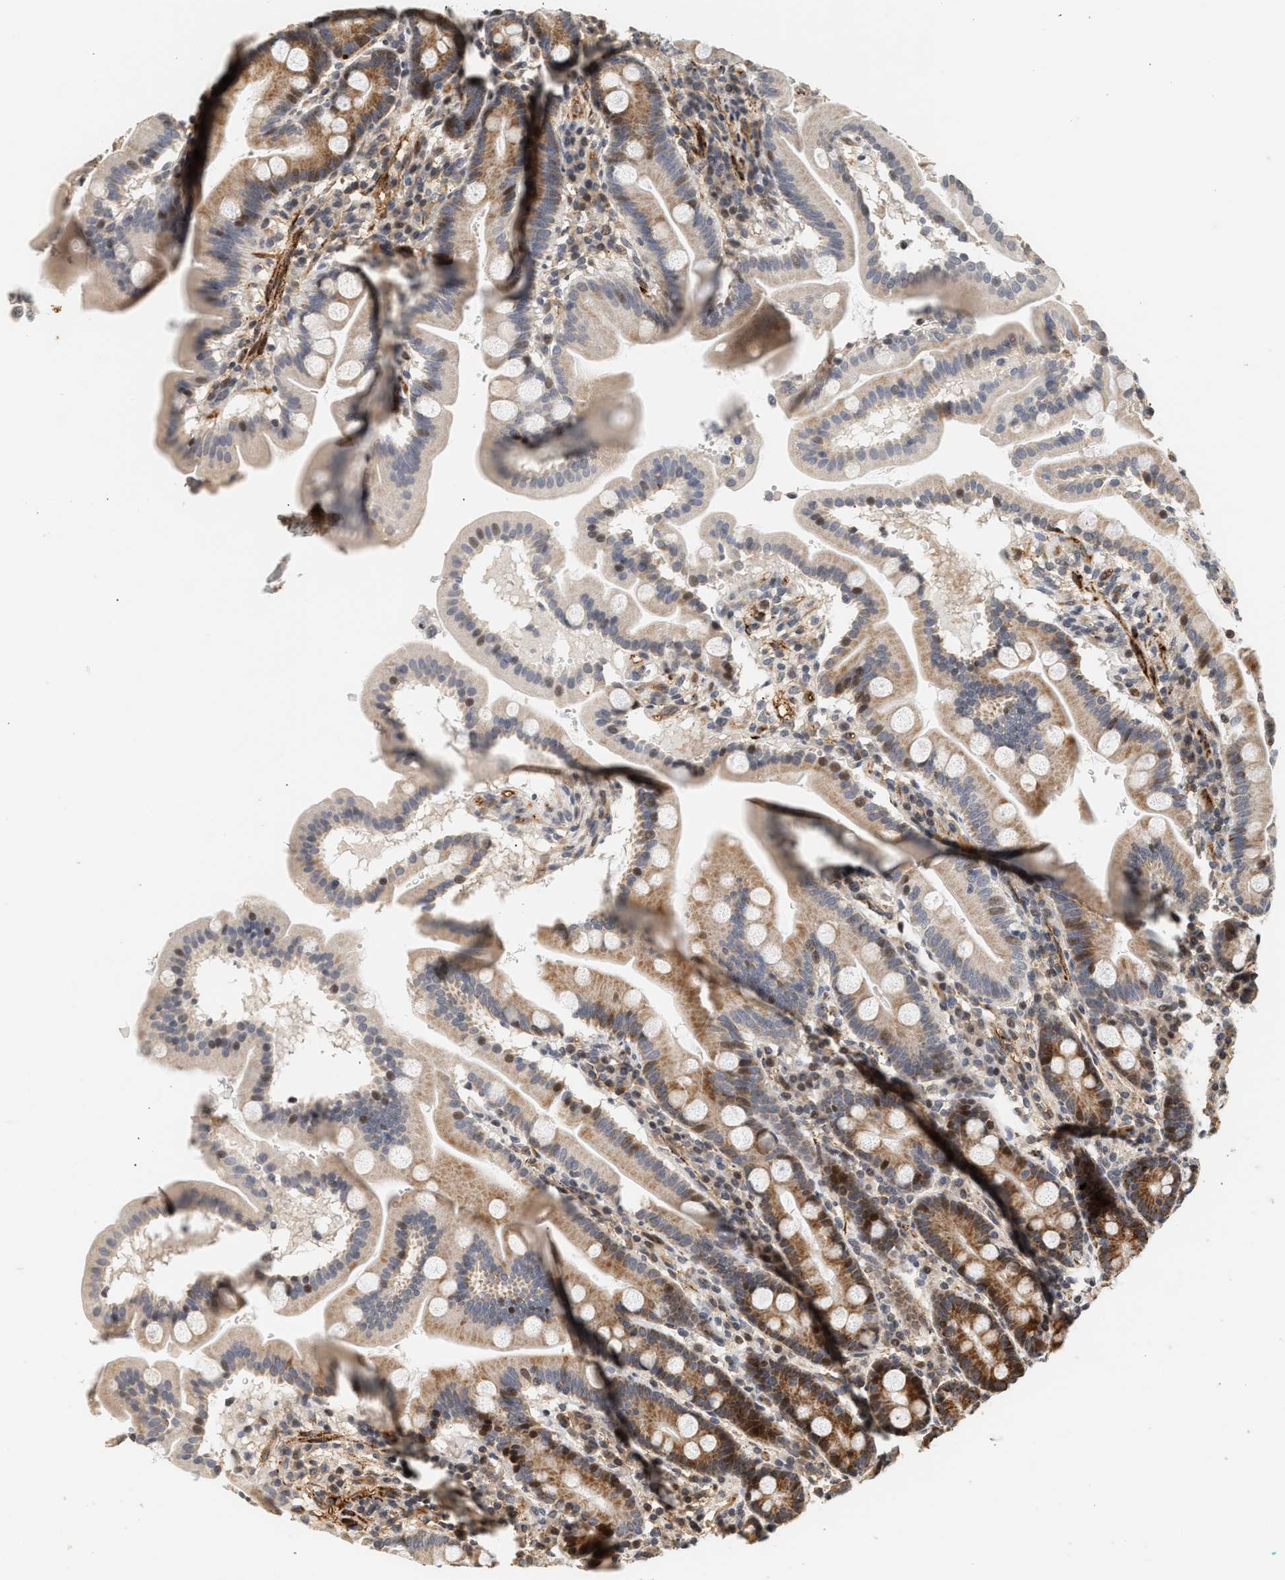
{"staining": {"intensity": "moderate", "quantity": "<25%", "location": "cytoplasmic/membranous"}, "tissue": "duodenum", "cell_type": "Glandular cells", "image_type": "normal", "snomed": [{"axis": "morphology", "description": "Normal tissue, NOS"}, {"axis": "topography", "description": "Duodenum"}], "caption": "A high-resolution photomicrograph shows IHC staining of benign duodenum, which exhibits moderate cytoplasmic/membranous staining in approximately <25% of glandular cells.", "gene": "PLXND1", "patient": {"sex": "male", "age": 50}}